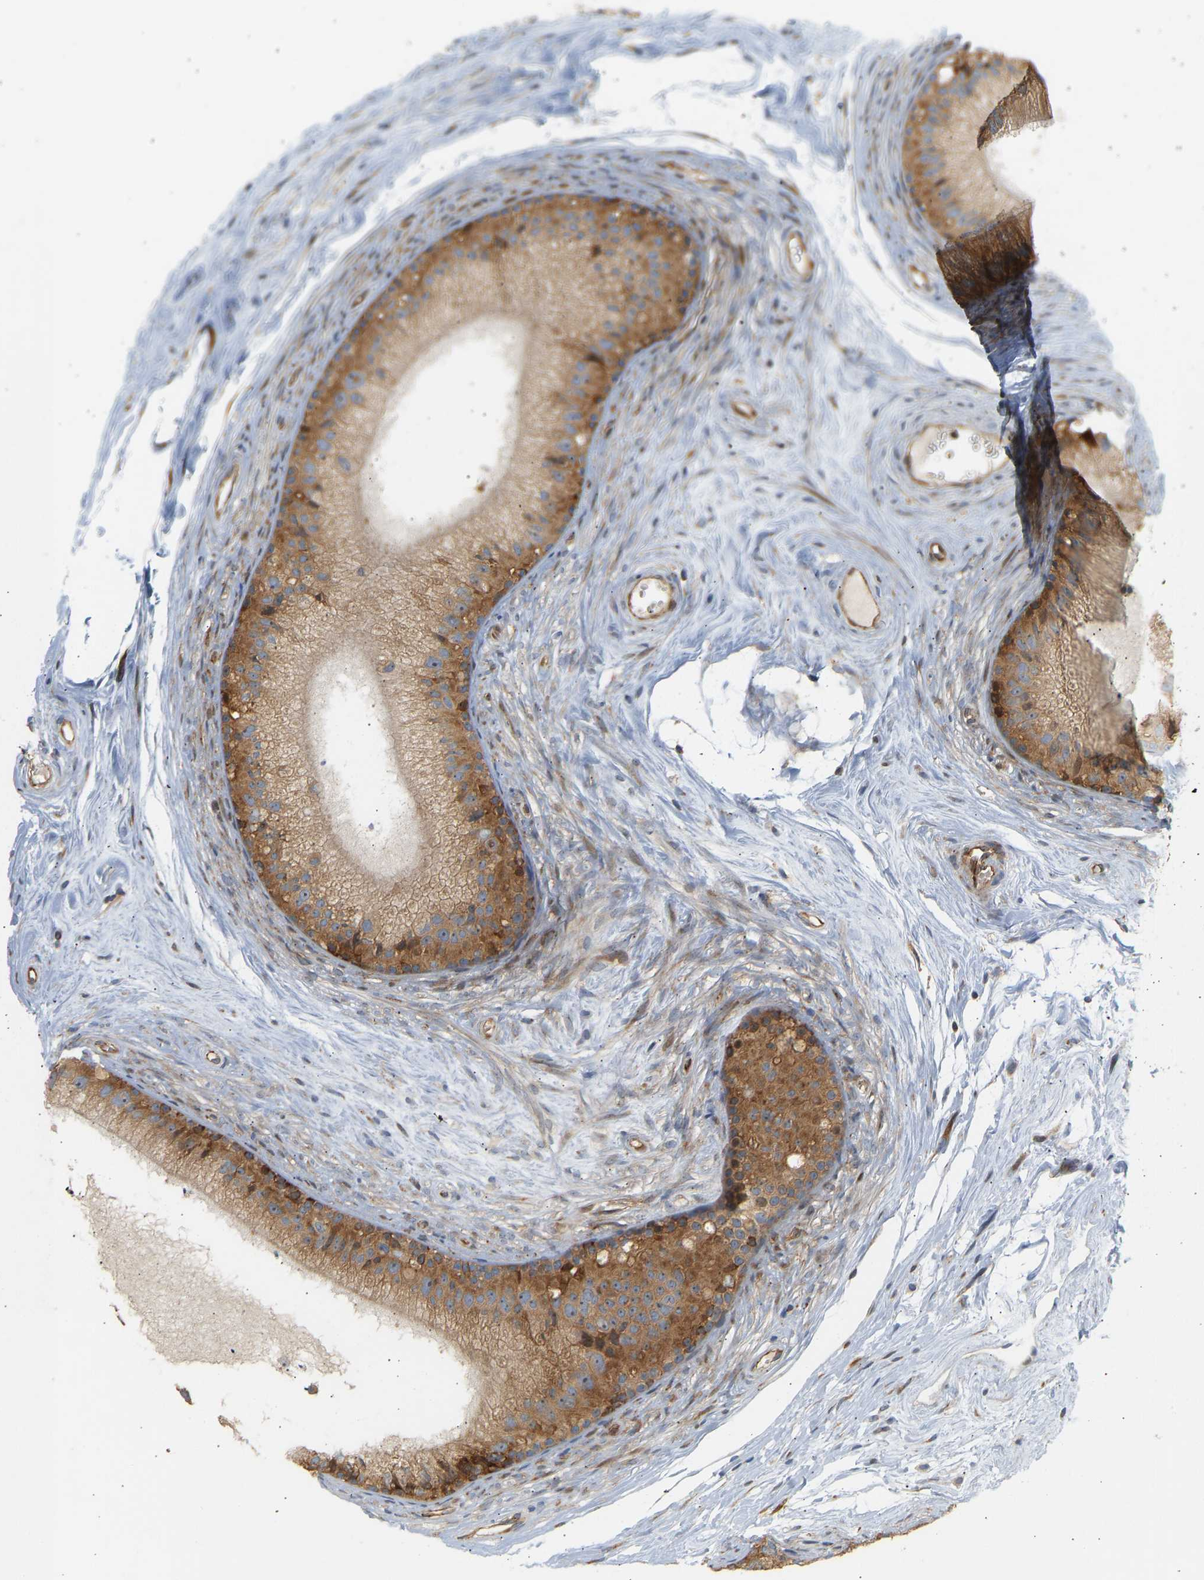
{"staining": {"intensity": "moderate", "quantity": ">75%", "location": "cytoplasmic/membranous"}, "tissue": "epididymis", "cell_type": "Glandular cells", "image_type": "normal", "snomed": [{"axis": "morphology", "description": "Normal tissue, NOS"}, {"axis": "topography", "description": "Epididymis"}], "caption": "Protein expression by immunohistochemistry (IHC) demonstrates moderate cytoplasmic/membranous positivity in about >75% of glandular cells in normal epididymis.", "gene": "RPS14", "patient": {"sex": "male", "age": 56}}